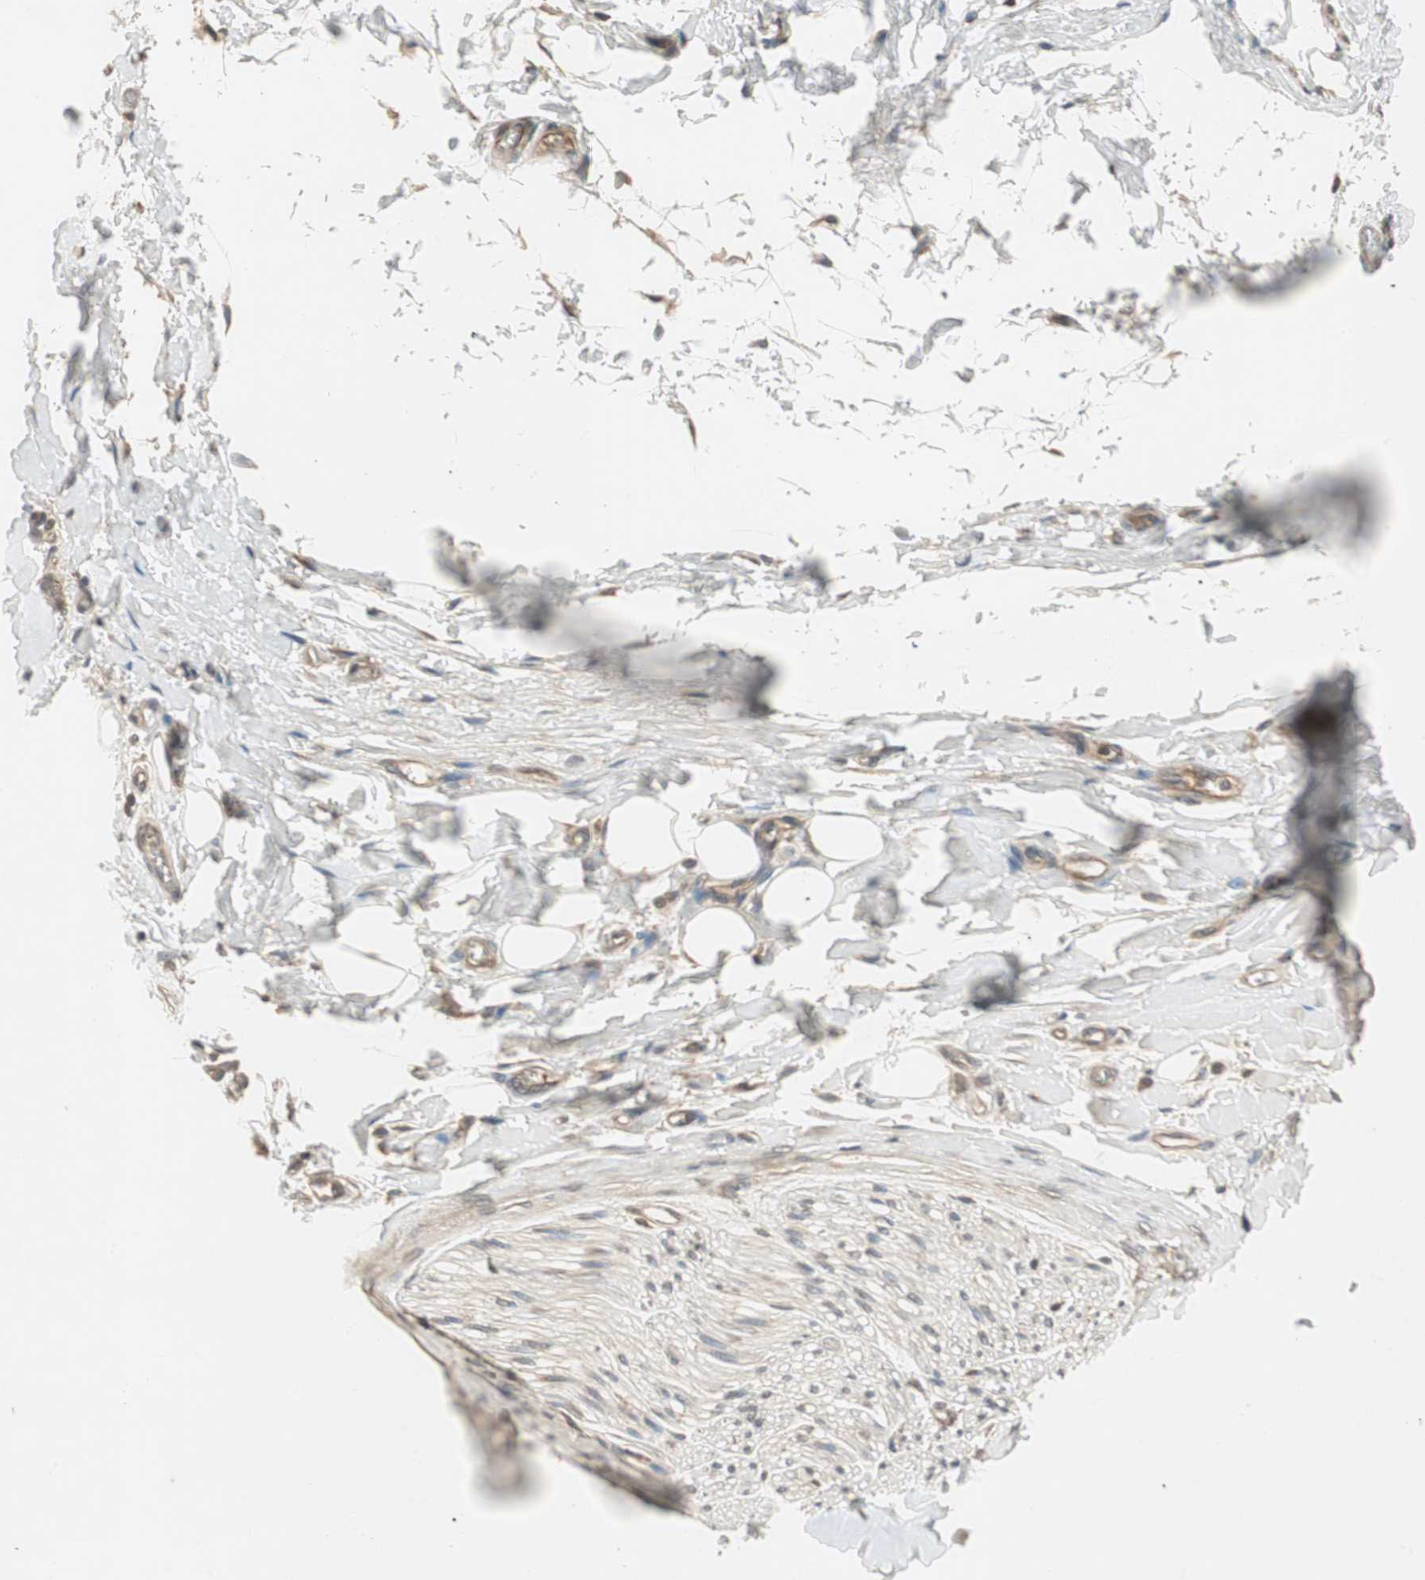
{"staining": {"intensity": "moderate", "quantity": ">75%", "location": "cytoplasmic/membranous"}, "tissue": "adipose tissue", "cell_type": "Adipocytes", "image_type": "normal", "snomed": [{"axis": "morphology", "description": "Normal tissue, NOS"}, {"axis": "morphology", "description": "Adenocarcinoma, NOS"}, {"axis": "topography", "description": "Esophagus"}], "caption": "This image displays normal adipose tissue stained with immunohistochemistry to label a protein in brown. The cytoplasmic/membranous of adipocytes show moderate positivity for the protein. Nuclei are counter-stained blue.", "gene": "GCLM", "patient": {"sex": "male", "age": 62}}